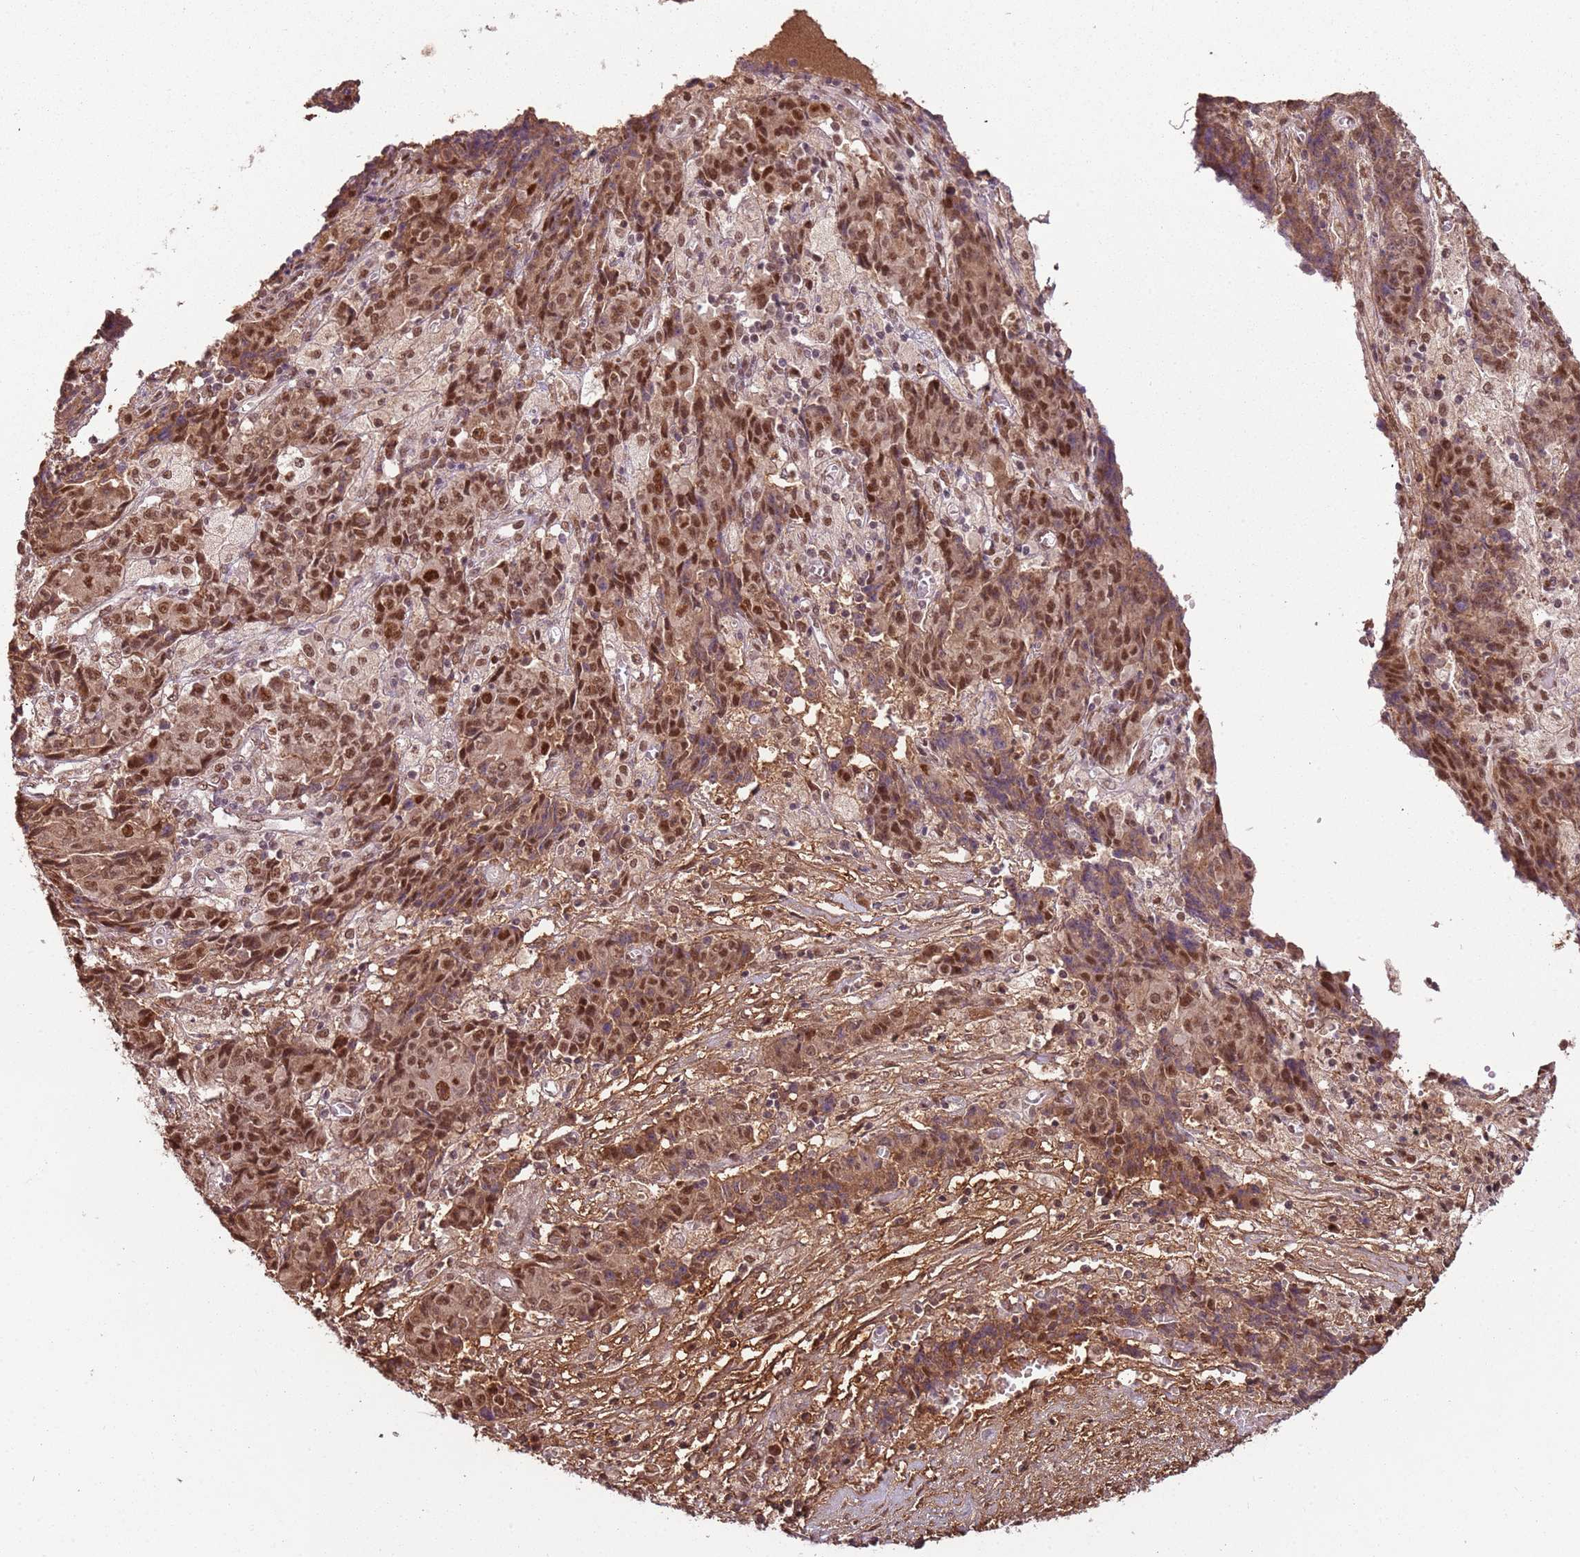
{"staining": {"intensity": "moderate", "quantity": ">75%", "location": "nuclear"}, "tissue": "ovarian cancer", "cell_type": "Tumor cells", "image_type": "cancer", "snomed": [{"axis": "morphology", "description": "Carcinoma, endometroid"}, {"axis": "topography", "description": "Ovary"}], "caption": "Moderate nuclear protein expression is appreciated in approximately >75% of tumor cells in ovarian endometroid carcinoma.", "gene": "POLR3H", "patient": {"sex": "female", "age": 42}}